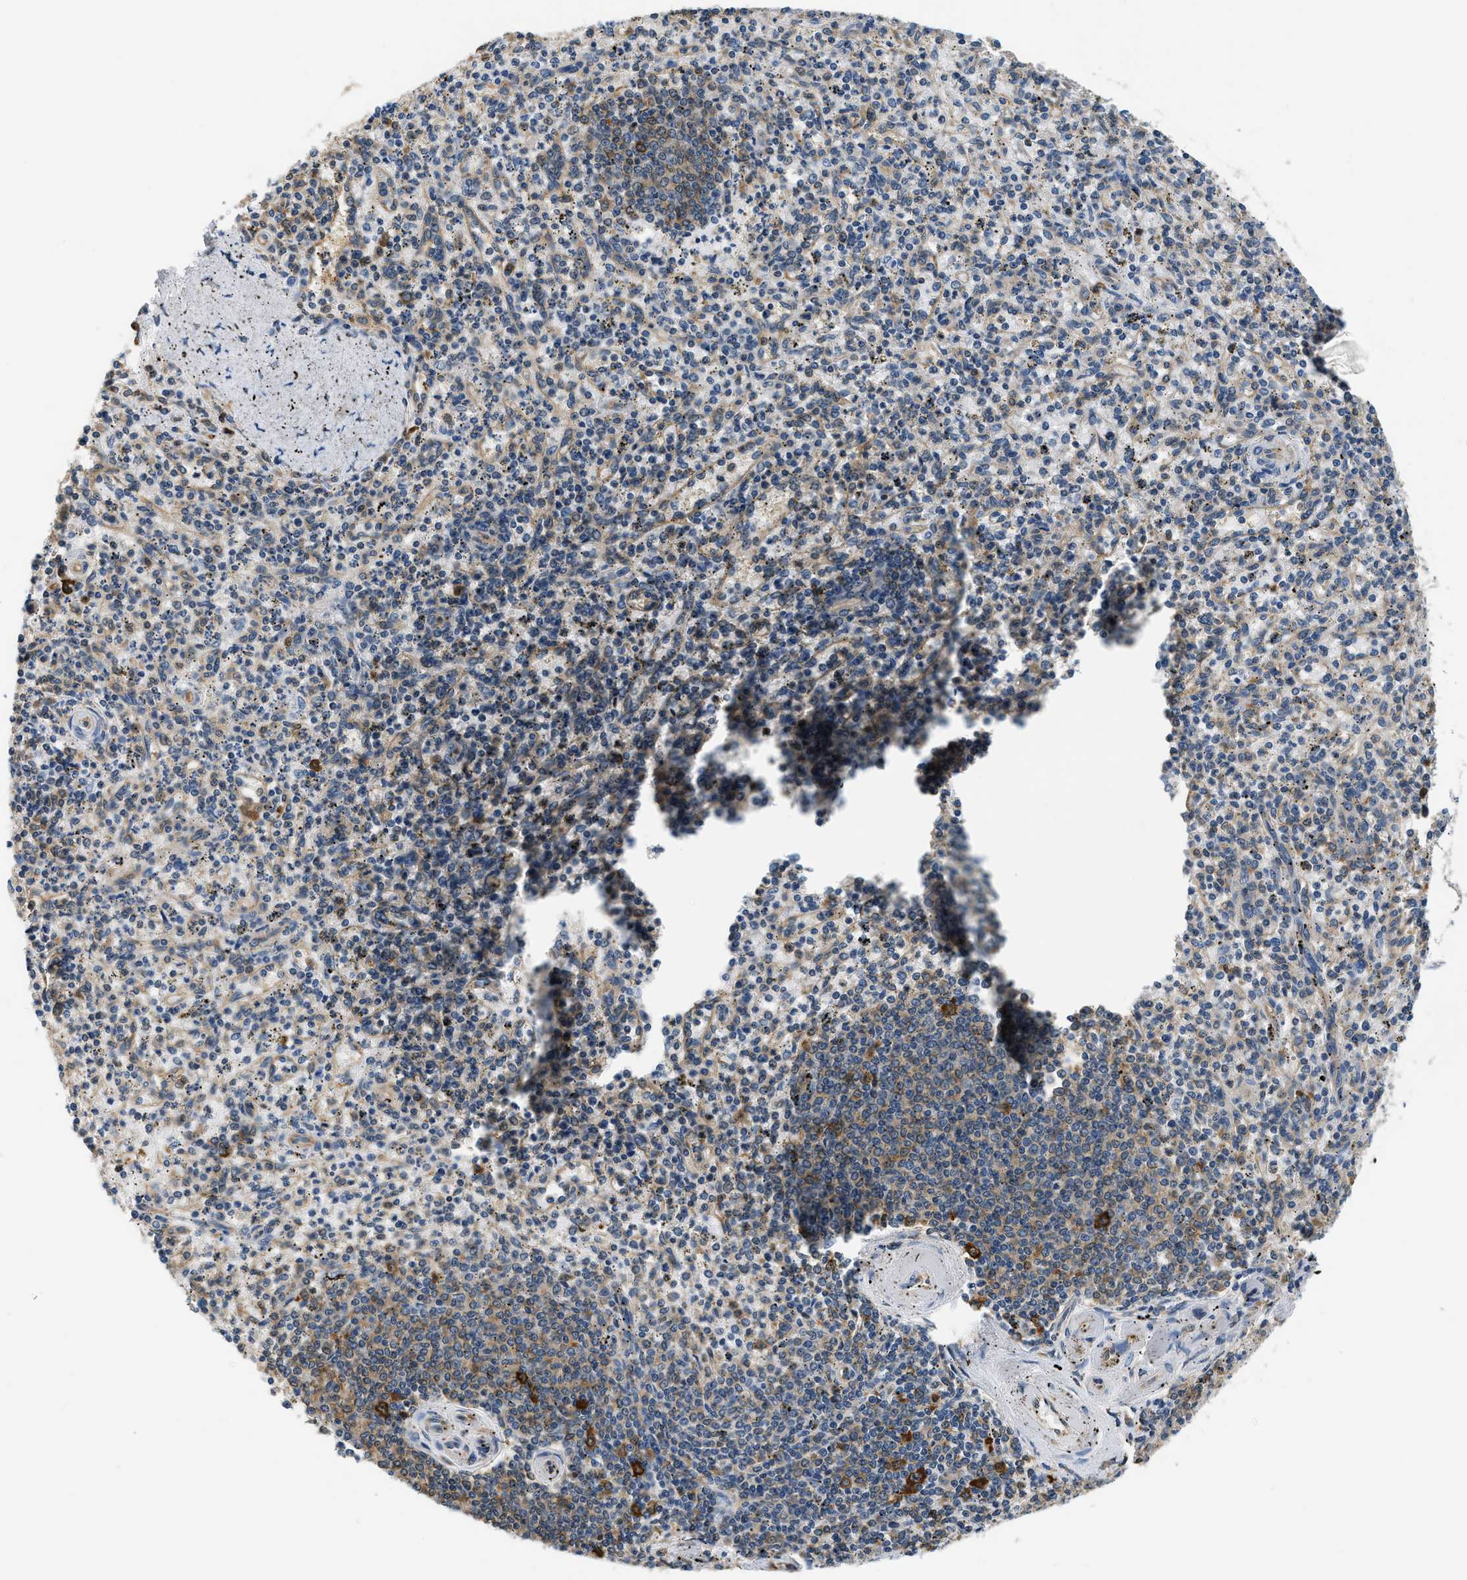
{"staining": {"intensity": "weak", "quantity": "<25%", "location": "cytoplasmic/membranous"}, "tissue": "spleen", "cell_type": "Cells in red pulp", "image_type": "normal", "snomed": [{"axis": "morphology", "description": "Normal tissue, NOS"}, {"axis": "topography", "description": "Spleen"}], "caption": "Cells in red pulp show no significant staining in benign spleen.", "gene": "PPP2R1B", "patient": {"sex": "male", "age": 72}}